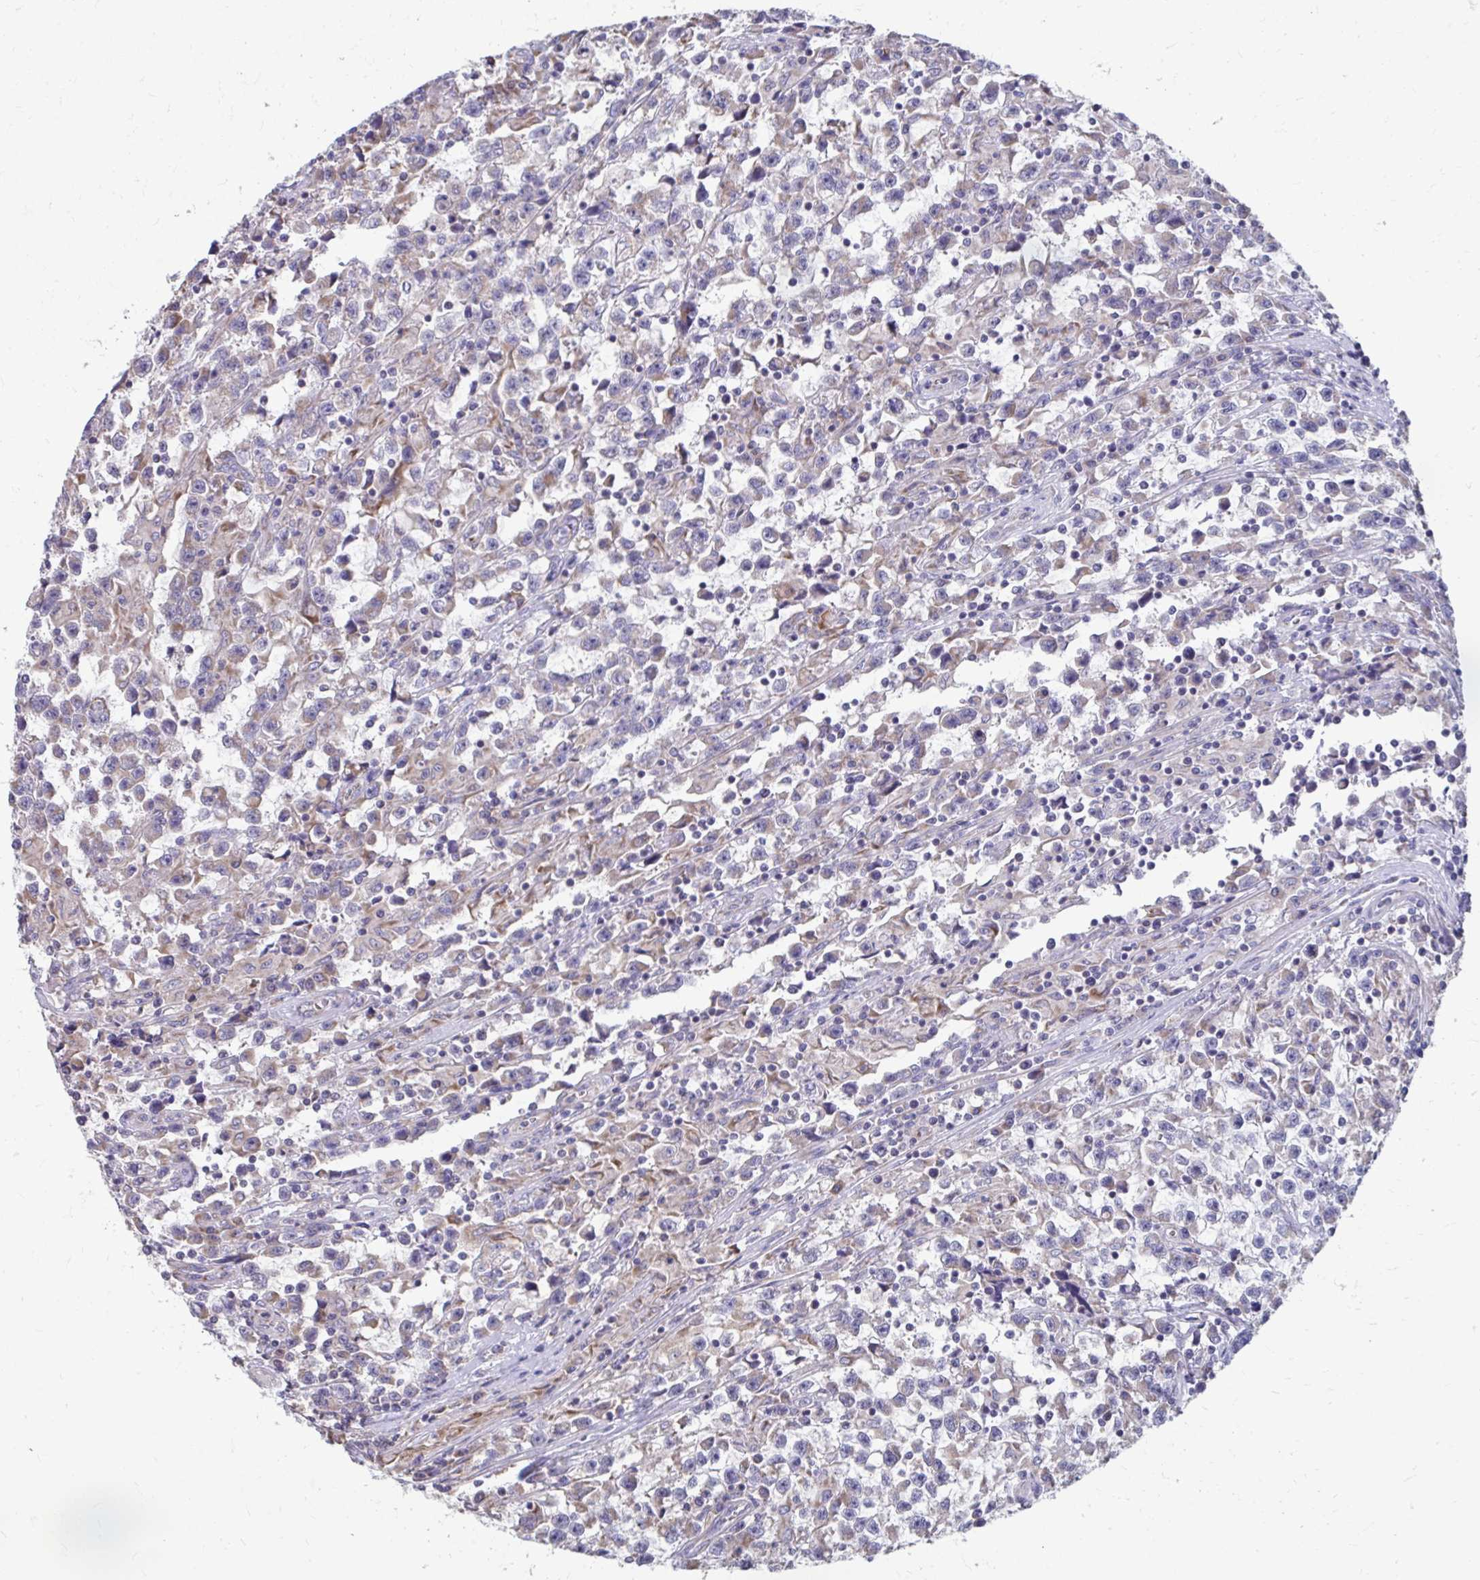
{"staining": {"intensity": "weak", "quantity": "<25%", "location": "cytoplasmic/membranous"}, "tissue": "testis cancer", "cell_type": "Tumor cells", "image_type": "cancer", "snomed": [{"axis": "morphology", "description": "Seminoma, NOS"}, {"axis": "topography", "description": "Testis"}], "caption": "Immunohistochemistry (IHC) of seminoma (testis) demonstrates no positivity in tumor cells.", "gene": "LINGO4", "patient": {"sex": "male", "age": 31}}